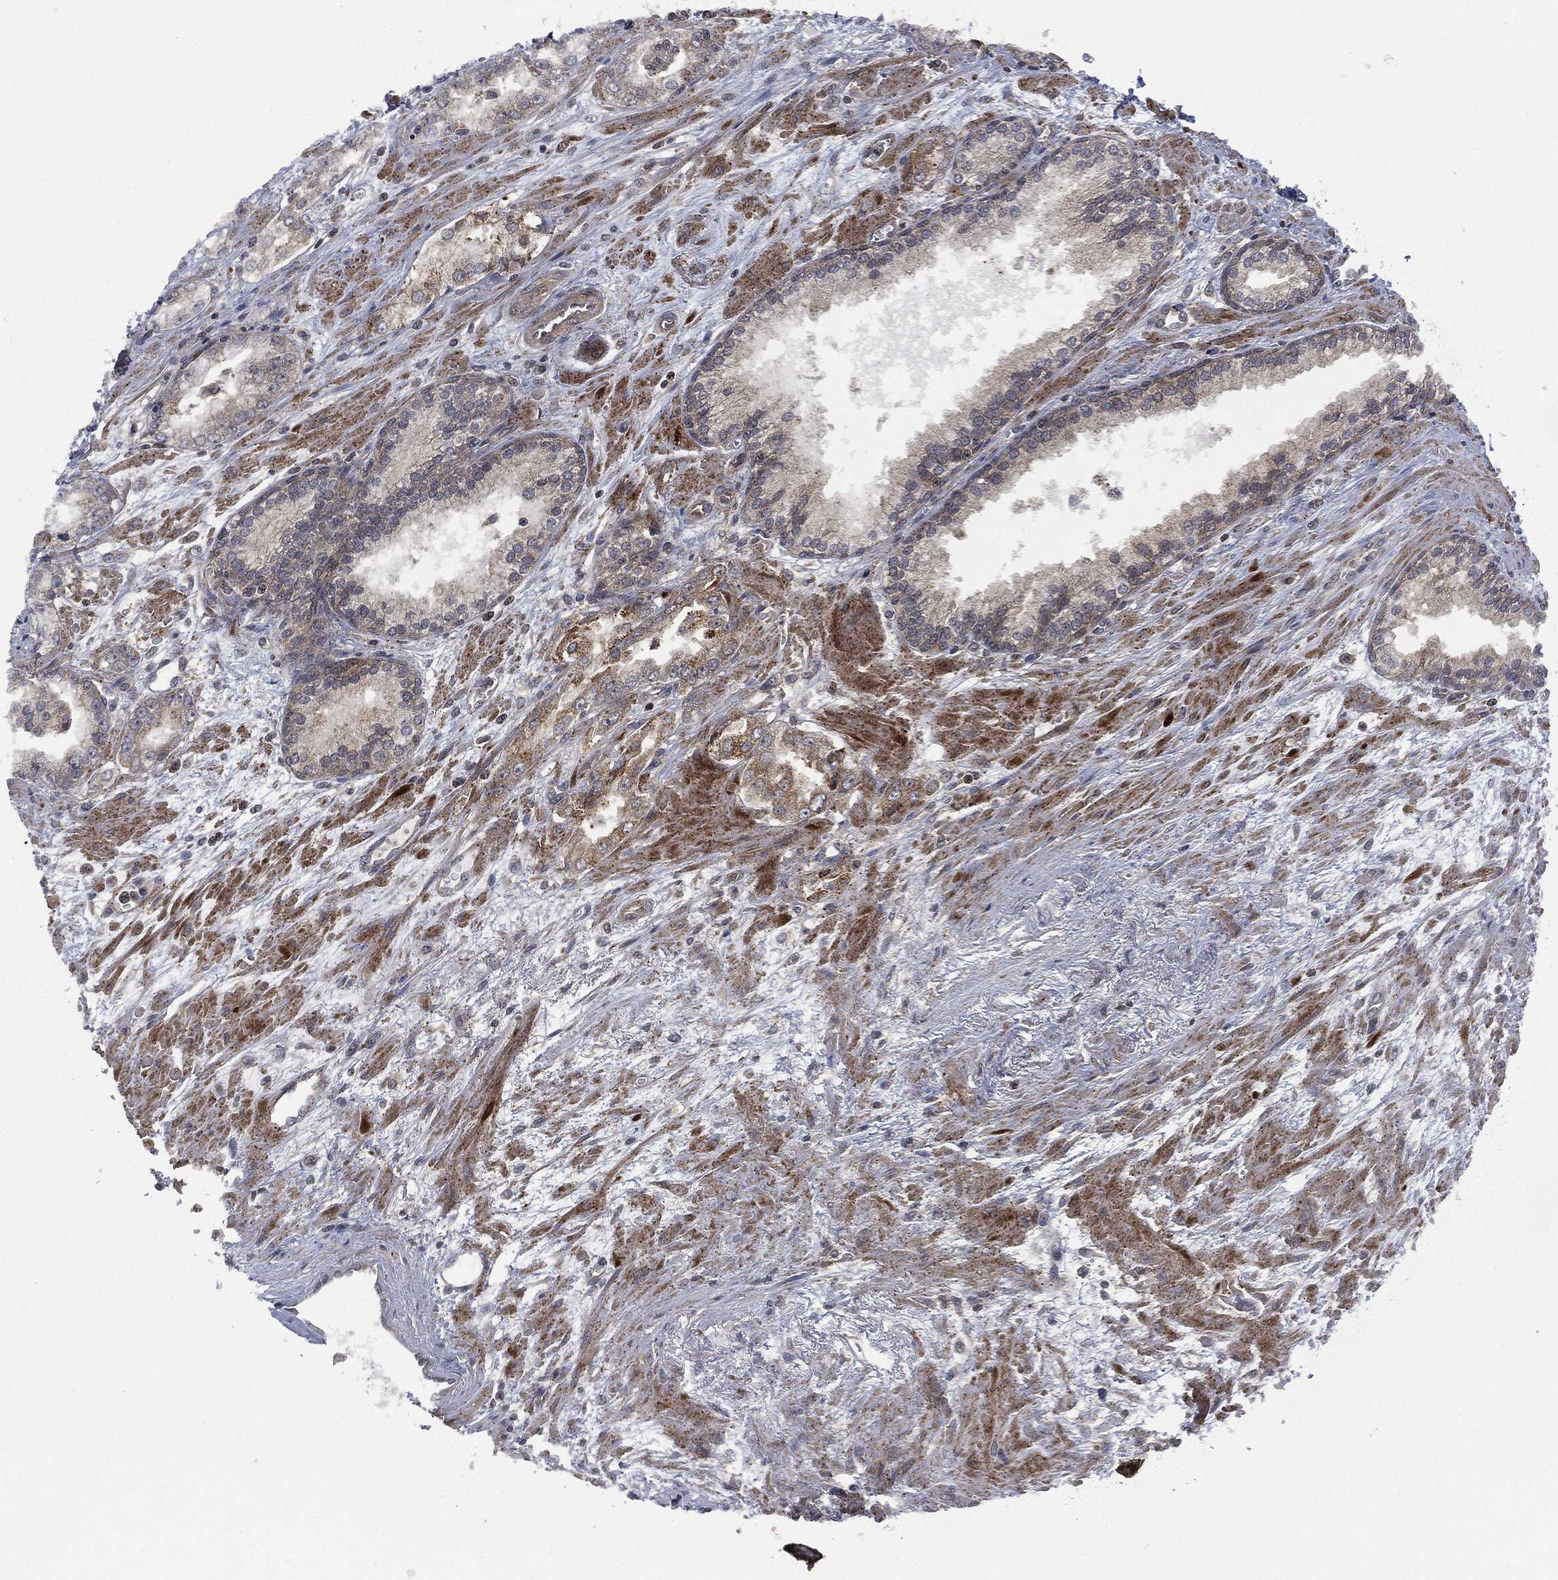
{"staining": {"intensity": "weak", "quantity": ">75%", "location": "cytoplasmic/membranous"}, "tissue": "prostate cancer", "cell_type": "Tumor cells", "image_type": "cancer", "snomed": [{"axis": "morphology", "description": "Adenocarcinoma, Medium grade"}, {"axis": "topography", "description": "Prostate"}], "caption": "This is a photomicrograph of immunohistochemistry (IHC) staining of prostate adenocarcinoma (medium-grade), which shows weak positivity in the cytoplasmic/membranous of tumor cells.", "gene": "HRAS", "patient": {"sex": "male", "age": 71}}